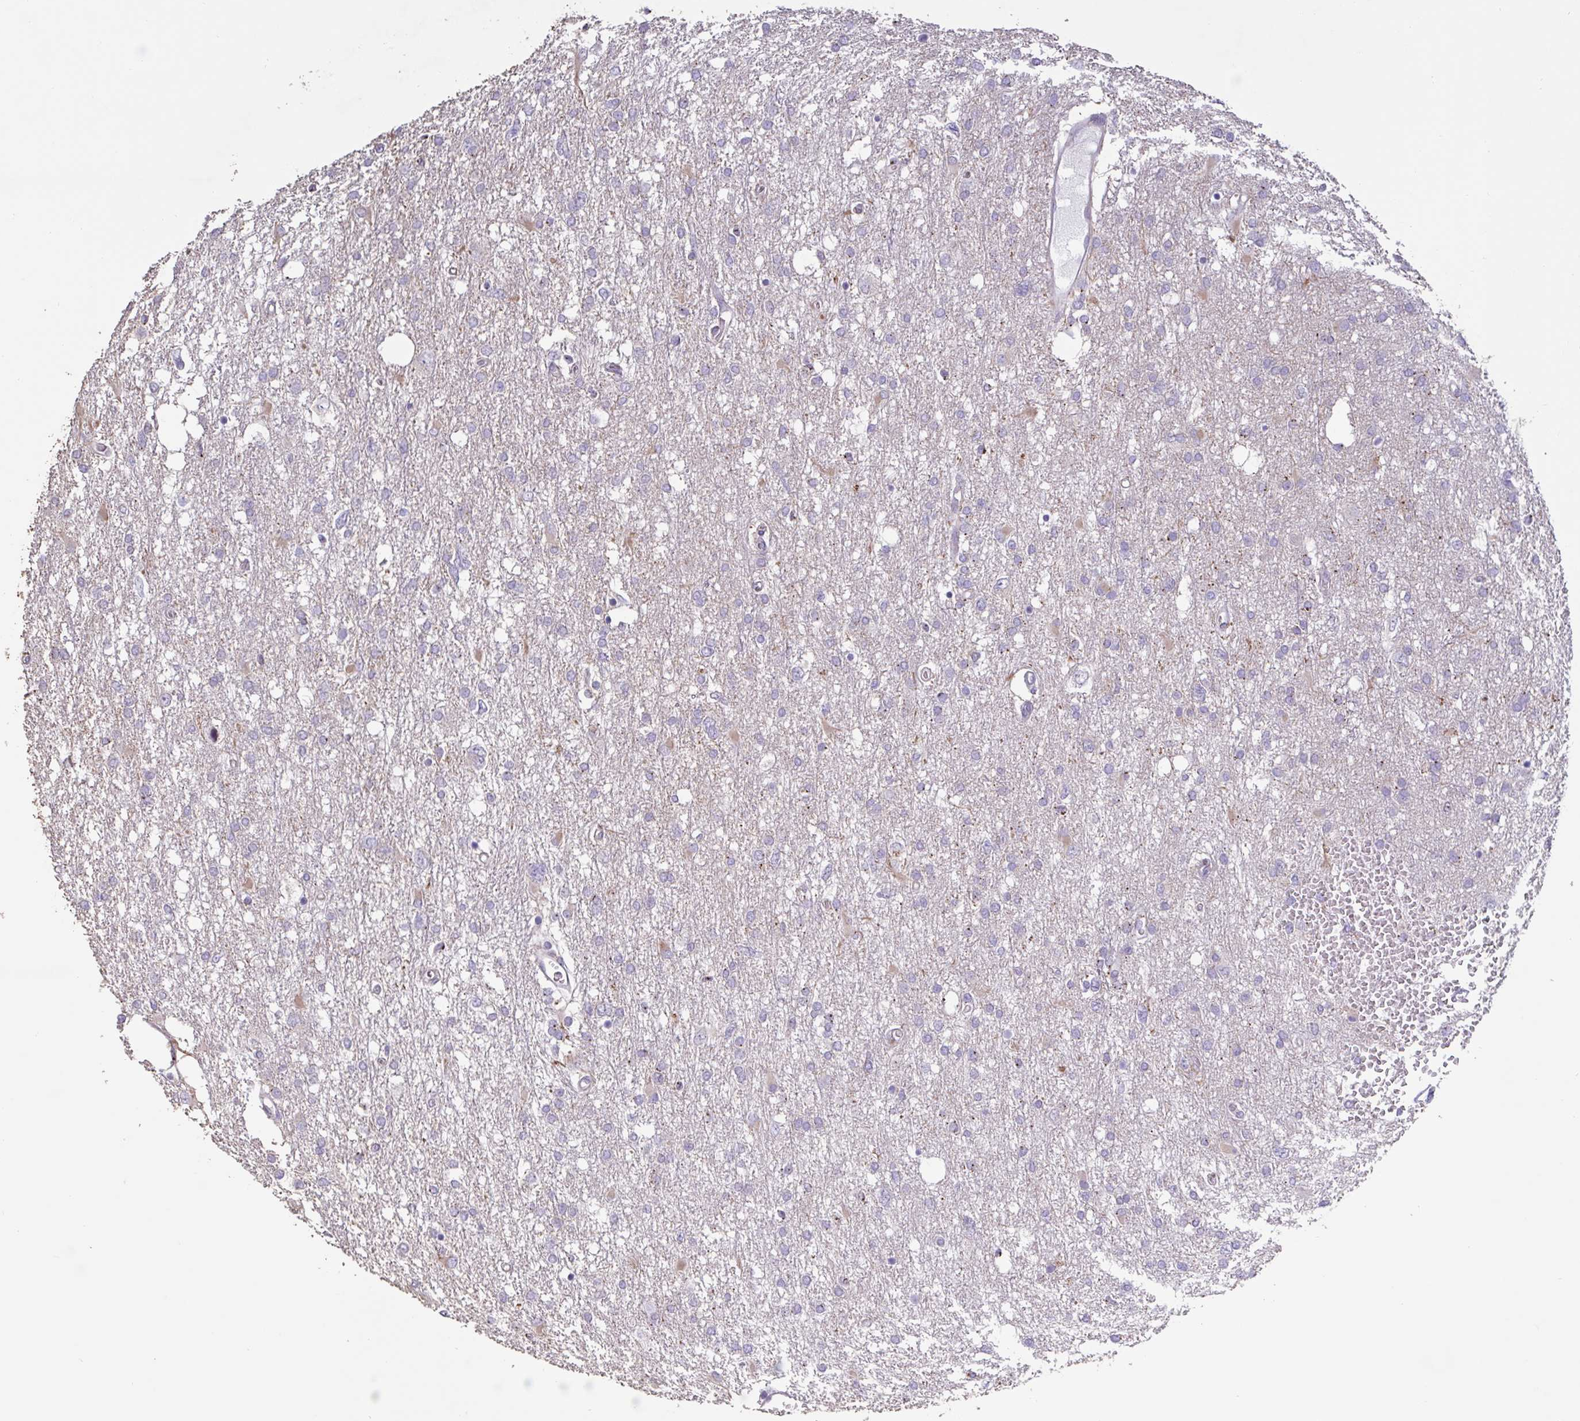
{"staining": {"intensity": "weak", "quantity": "<25%", "location": "cytoplasmic/membranous"}, "tissue": "glioma", "cell_type": "Tumor cells", "image_type": "cancer", "snomed": [{"axis": "morphology", "description": "Glioma, malignant, High grade"}, {"axis": "topography", "description": "Brain"}], "caption": "DAB (3,3'-diaminobenzidine) immunohistochemical staining of high-grade glioma (malignant) shows no significant expression in tumor cells.", "gene": "CHMP5", "patient": {"sex": "male", "age": 61}}